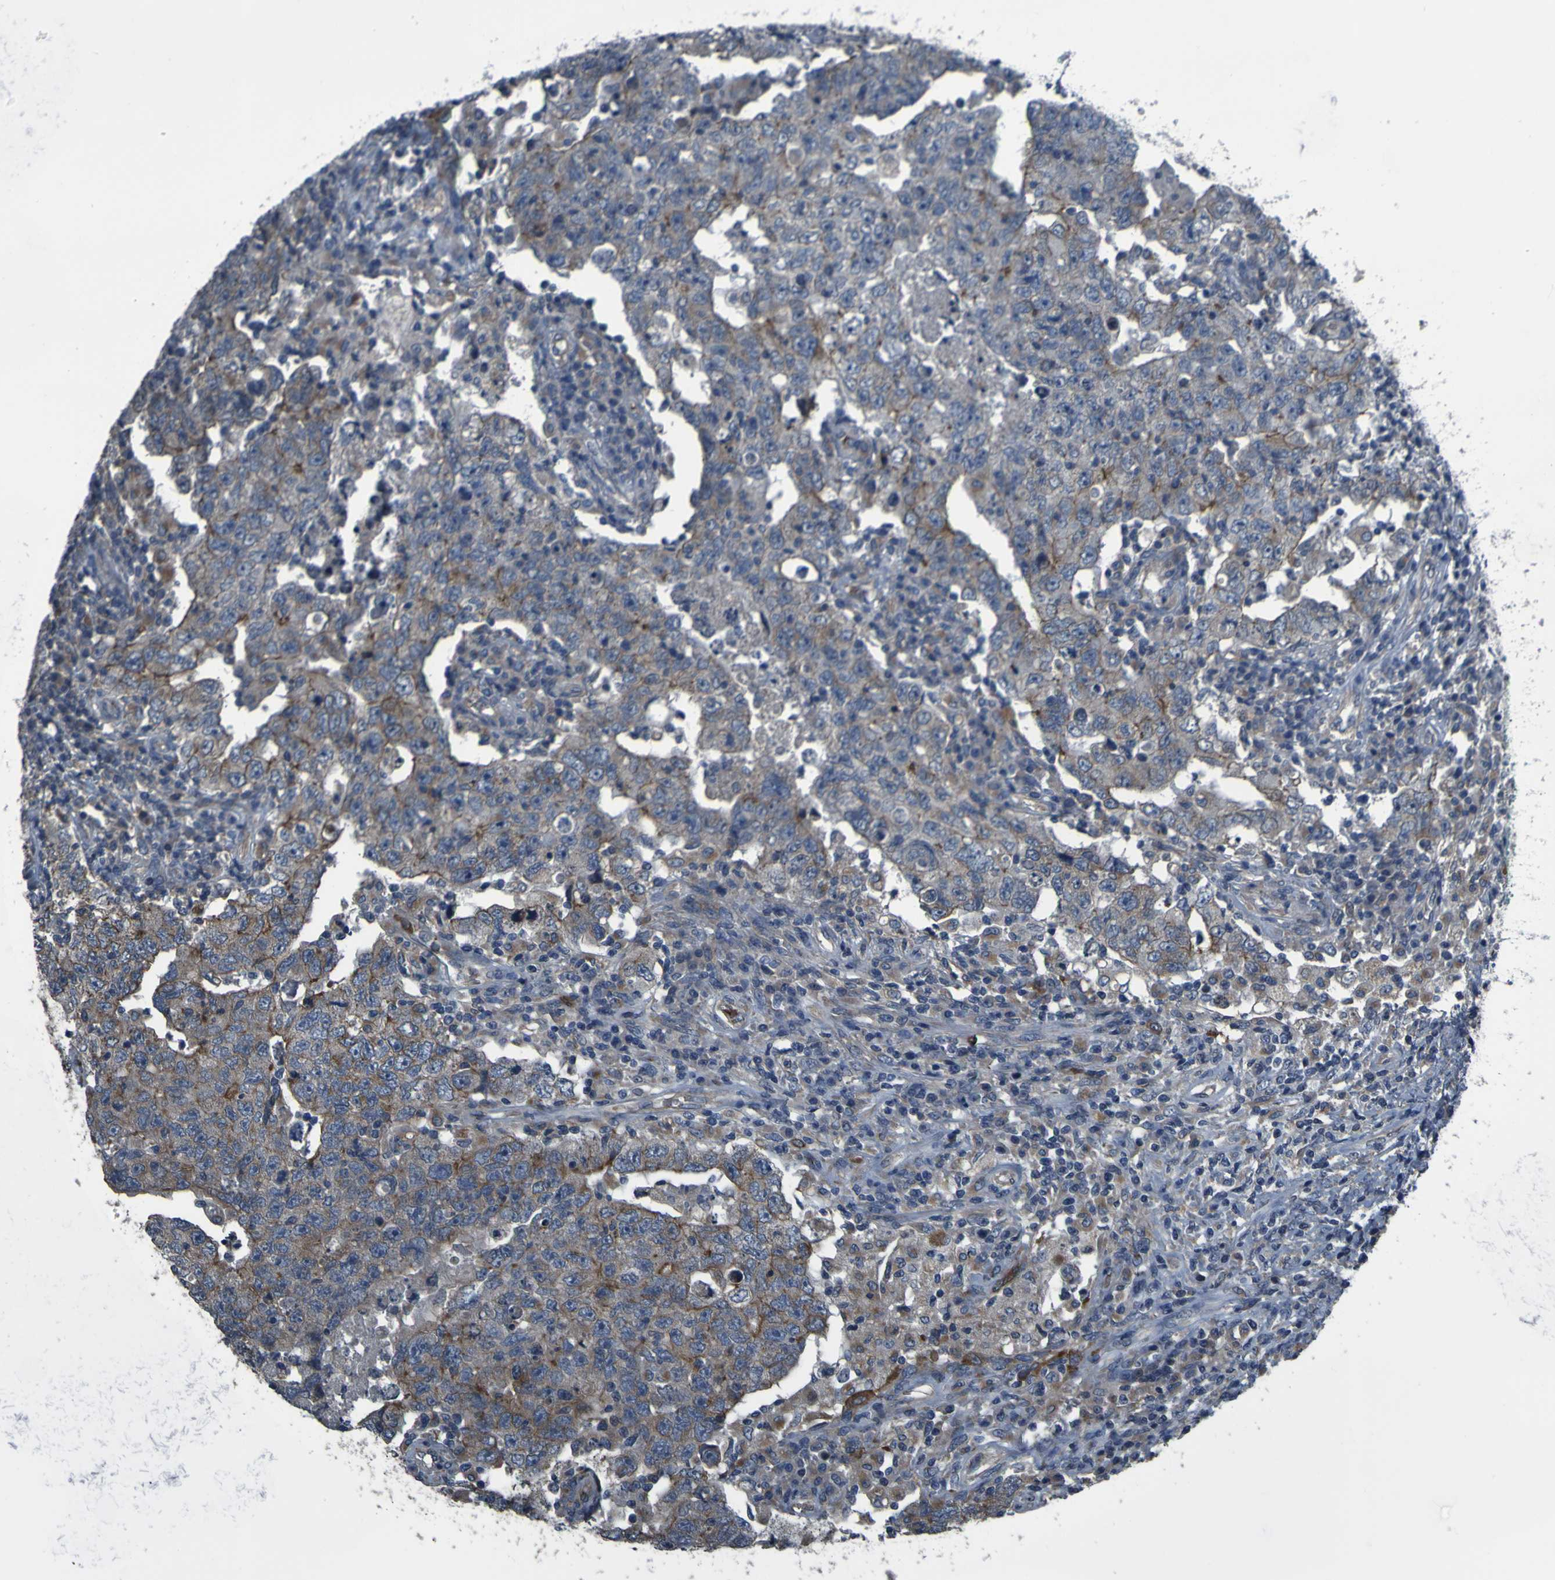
{"staining": {"intensity": "weak", "quantity": "25%-75%", "location": "cytoplasmic/membranous"}, "tissue": "testis cancer", "cell_type": "Tumor cells", "image_type": "cancer", "snomed": [{"axis": "morphology", "description": "Carcinoma, Embryonal, NOS"}, {"axis": "topography", "description": "Testis"}], "caption": "Tumor cells reveal low levels of weak cytoplasmic/membranous positivity in about 25%-75% of cells in embryonal carcinoma (testis).", "gene": "GRAMD1A", "patient": {"sex": "male", "age": 26}}